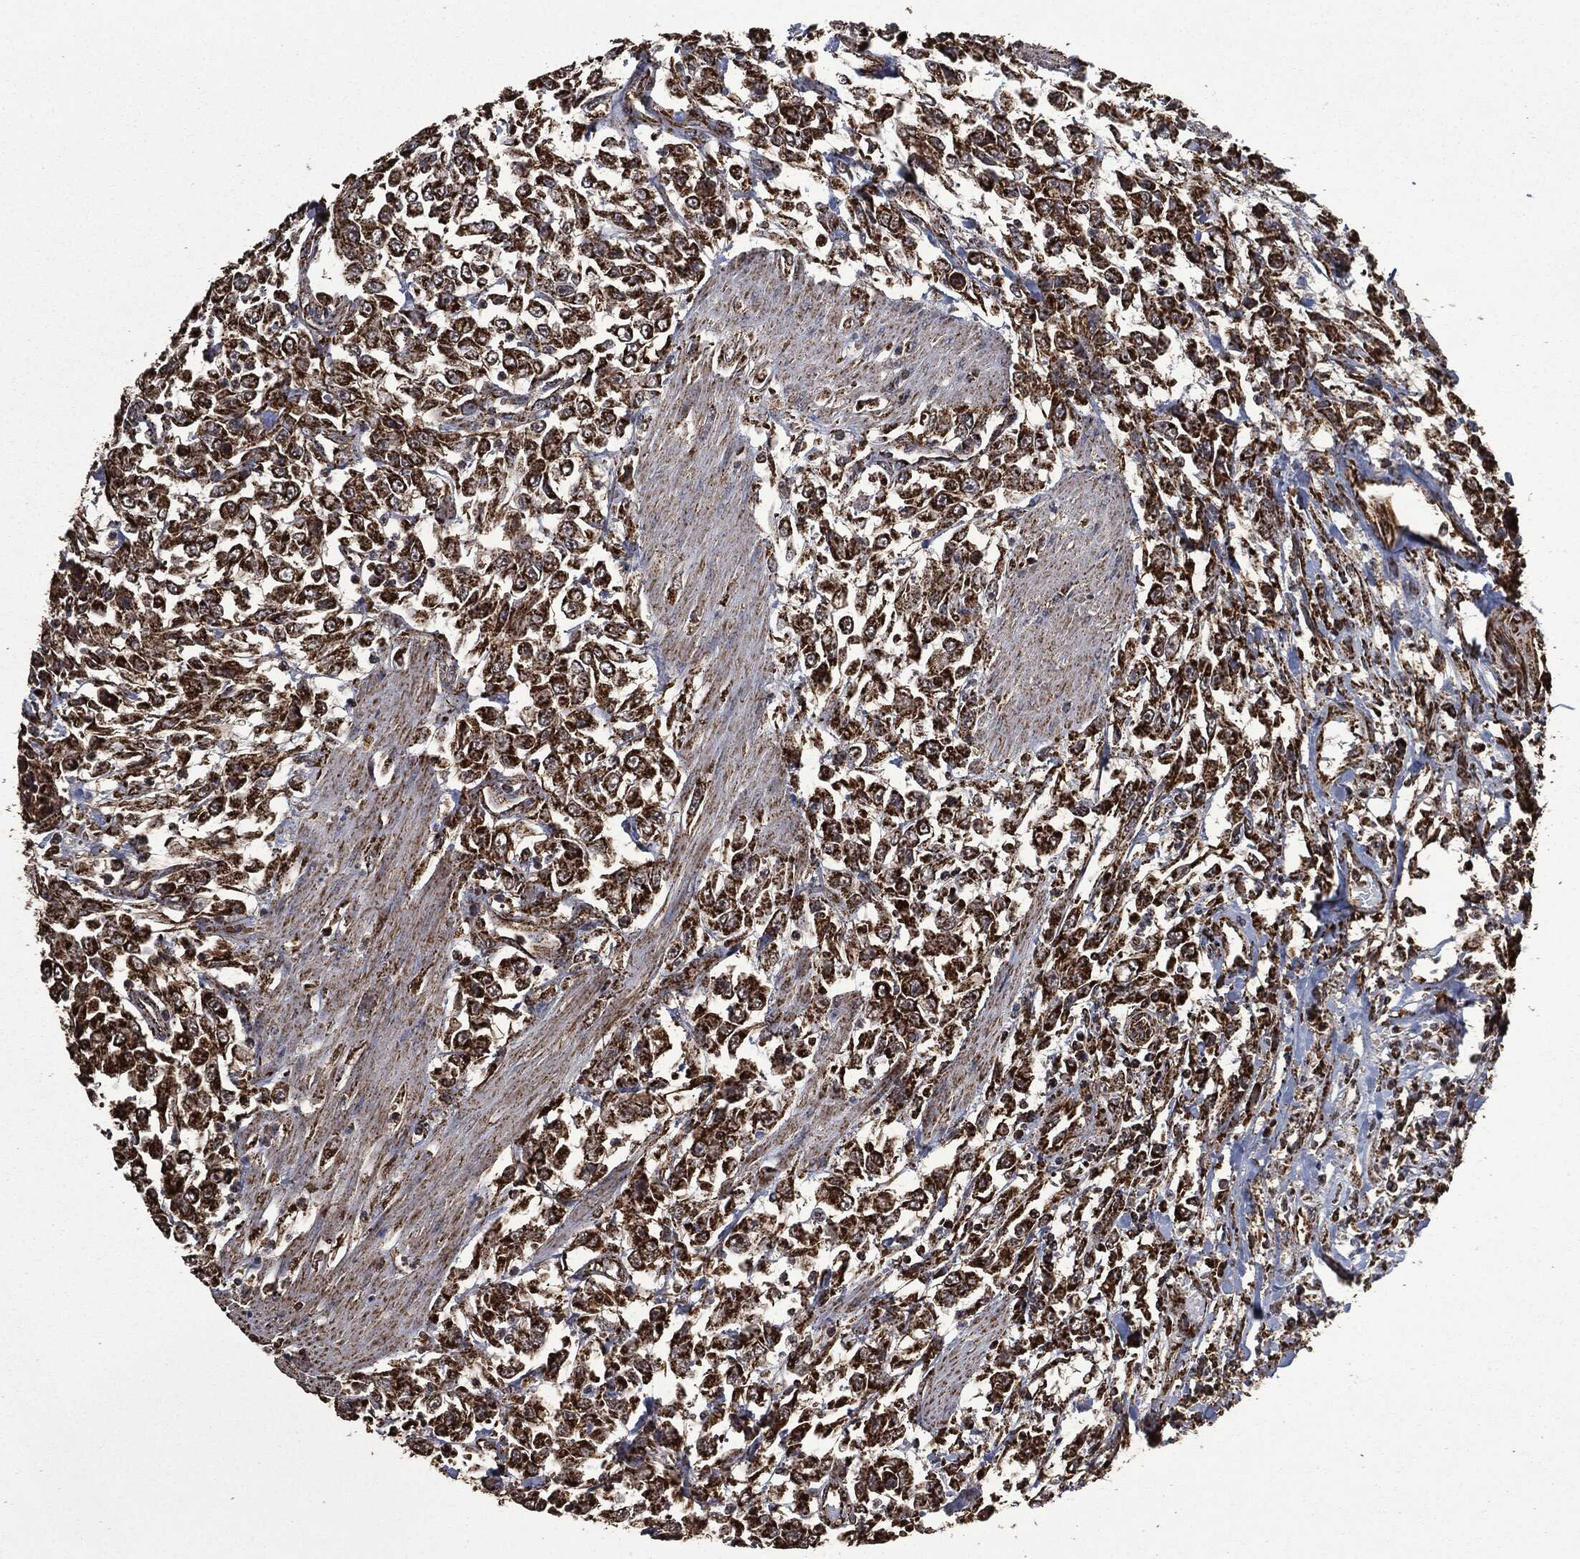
{"staining": {"intensity": "strong", "quantity": ">75%", "location": "cytoplasmic/membranous"}, "tissue": "urothelial cancer", "cell_type": "Tumor cells", "image_type": "cancer", "snomed": [{"axis": "morphology", "description": "Urothelial carcinoma, High grade"}, {"axis": "topography", "description": "Urinary bladder"}], "caption": "Urothelial cancer stained with immunohistochemistry reveals strong cytoplasmic/membranous positivity in about >75% of tumor cells. (IHC, brightfield microscopy, high magnification).", "gene": "LIG3", "patient": {"sex": "male", "age": 46}}